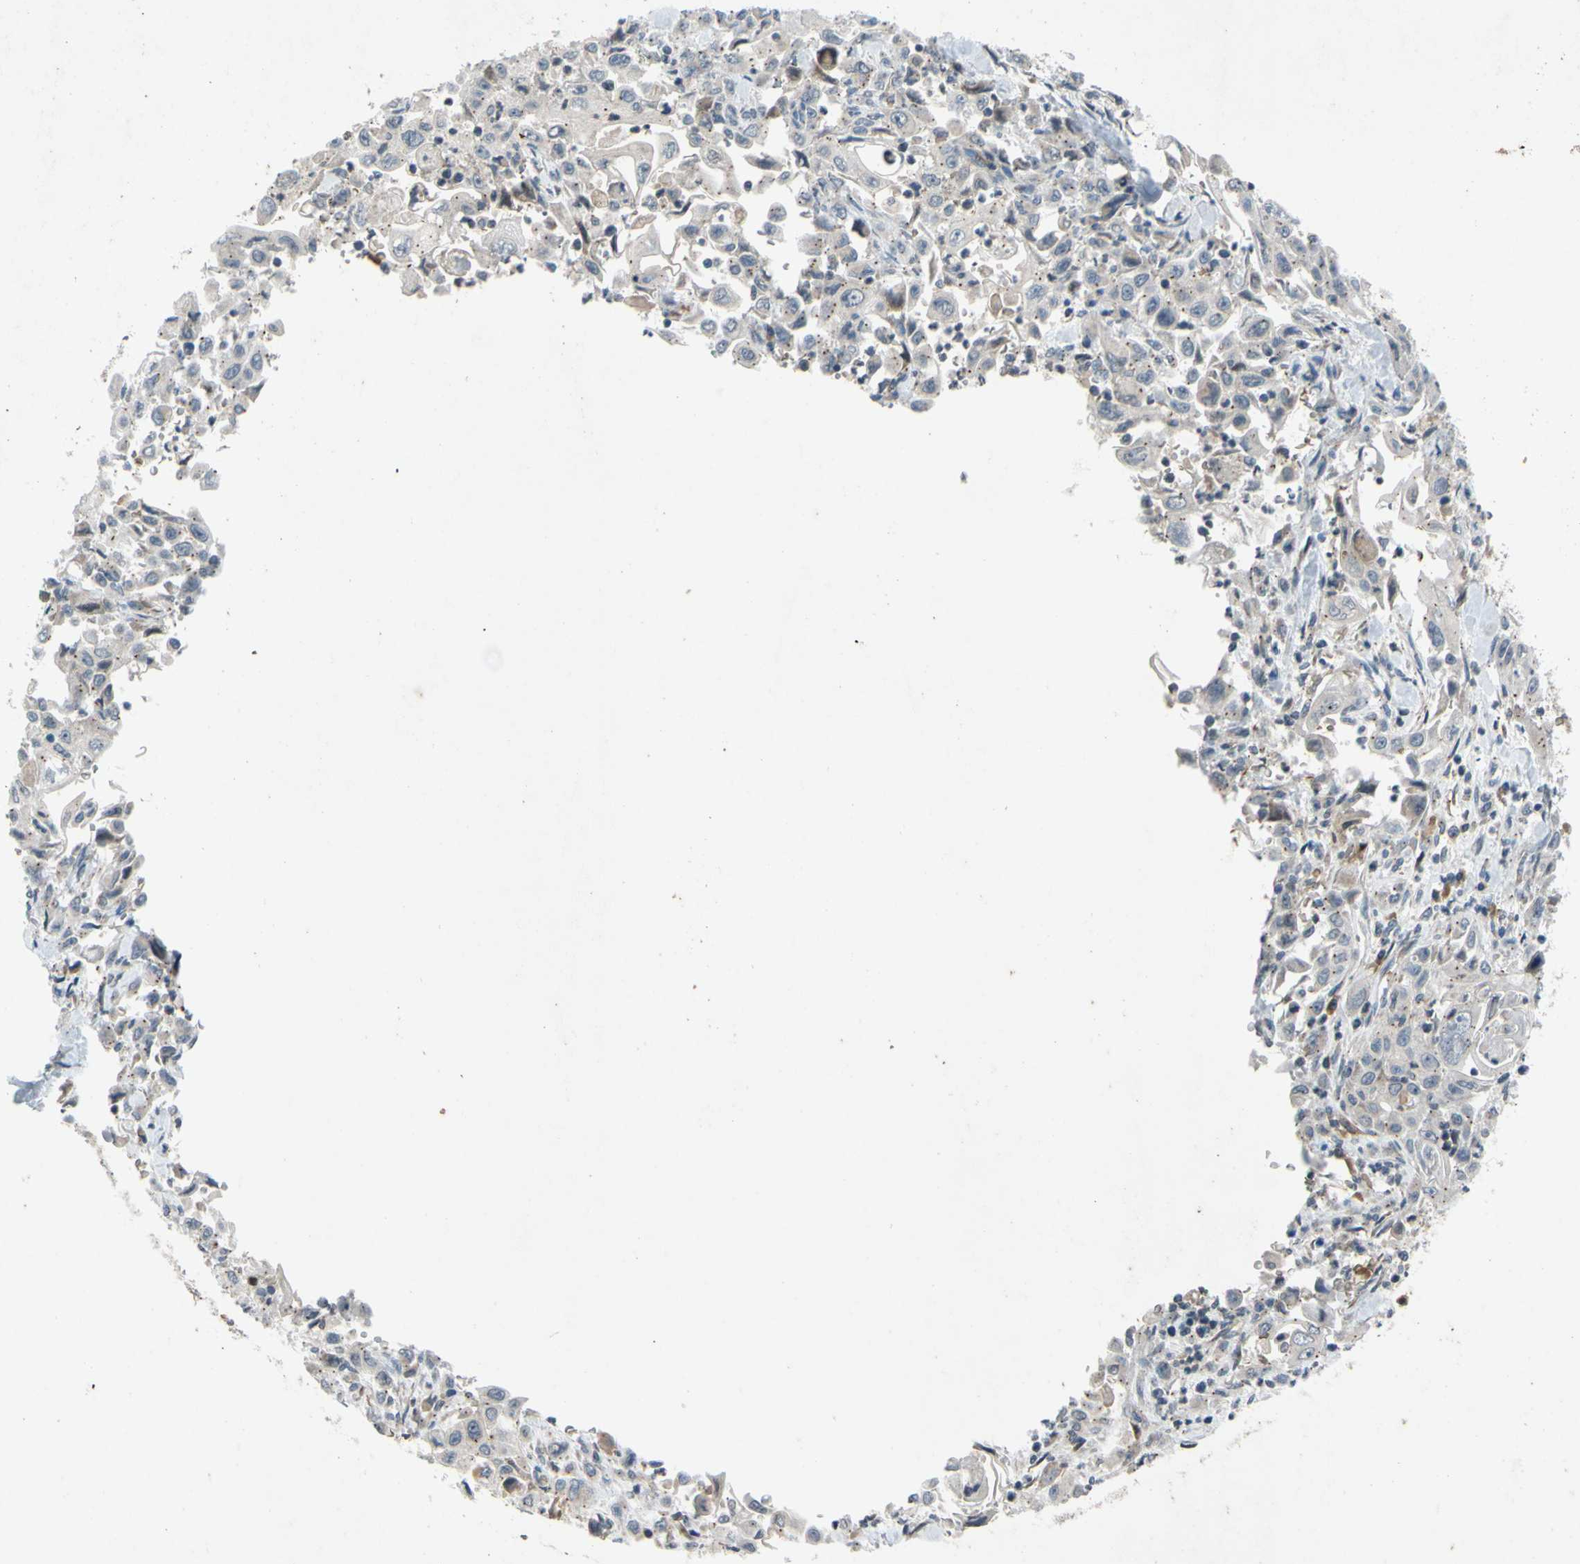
{"staining": {"intensity": "negative", "quantity": "none", "location": "none"}, "tissue": "pancreatic cancer", "cell_type": "Tumor cells", "image_type": "cancer", "snomed": [{"axis": "morphology", "description": "Adenocarcinoma, NOS"}, {"axis": "topography", "description": "Pancreas"}], "caption": "Tumor cells are negative for brown protein staining in pancreatic adenocarcinoma. (Stains: DAB (3,3'-diaminobenzidine) immunohistochemistry with hematoxylin counter stain, Microscopy: brightfield microscopy at high magnification).", "gene": "ADD2", "patient": {"sex": "male", "age": 70}}